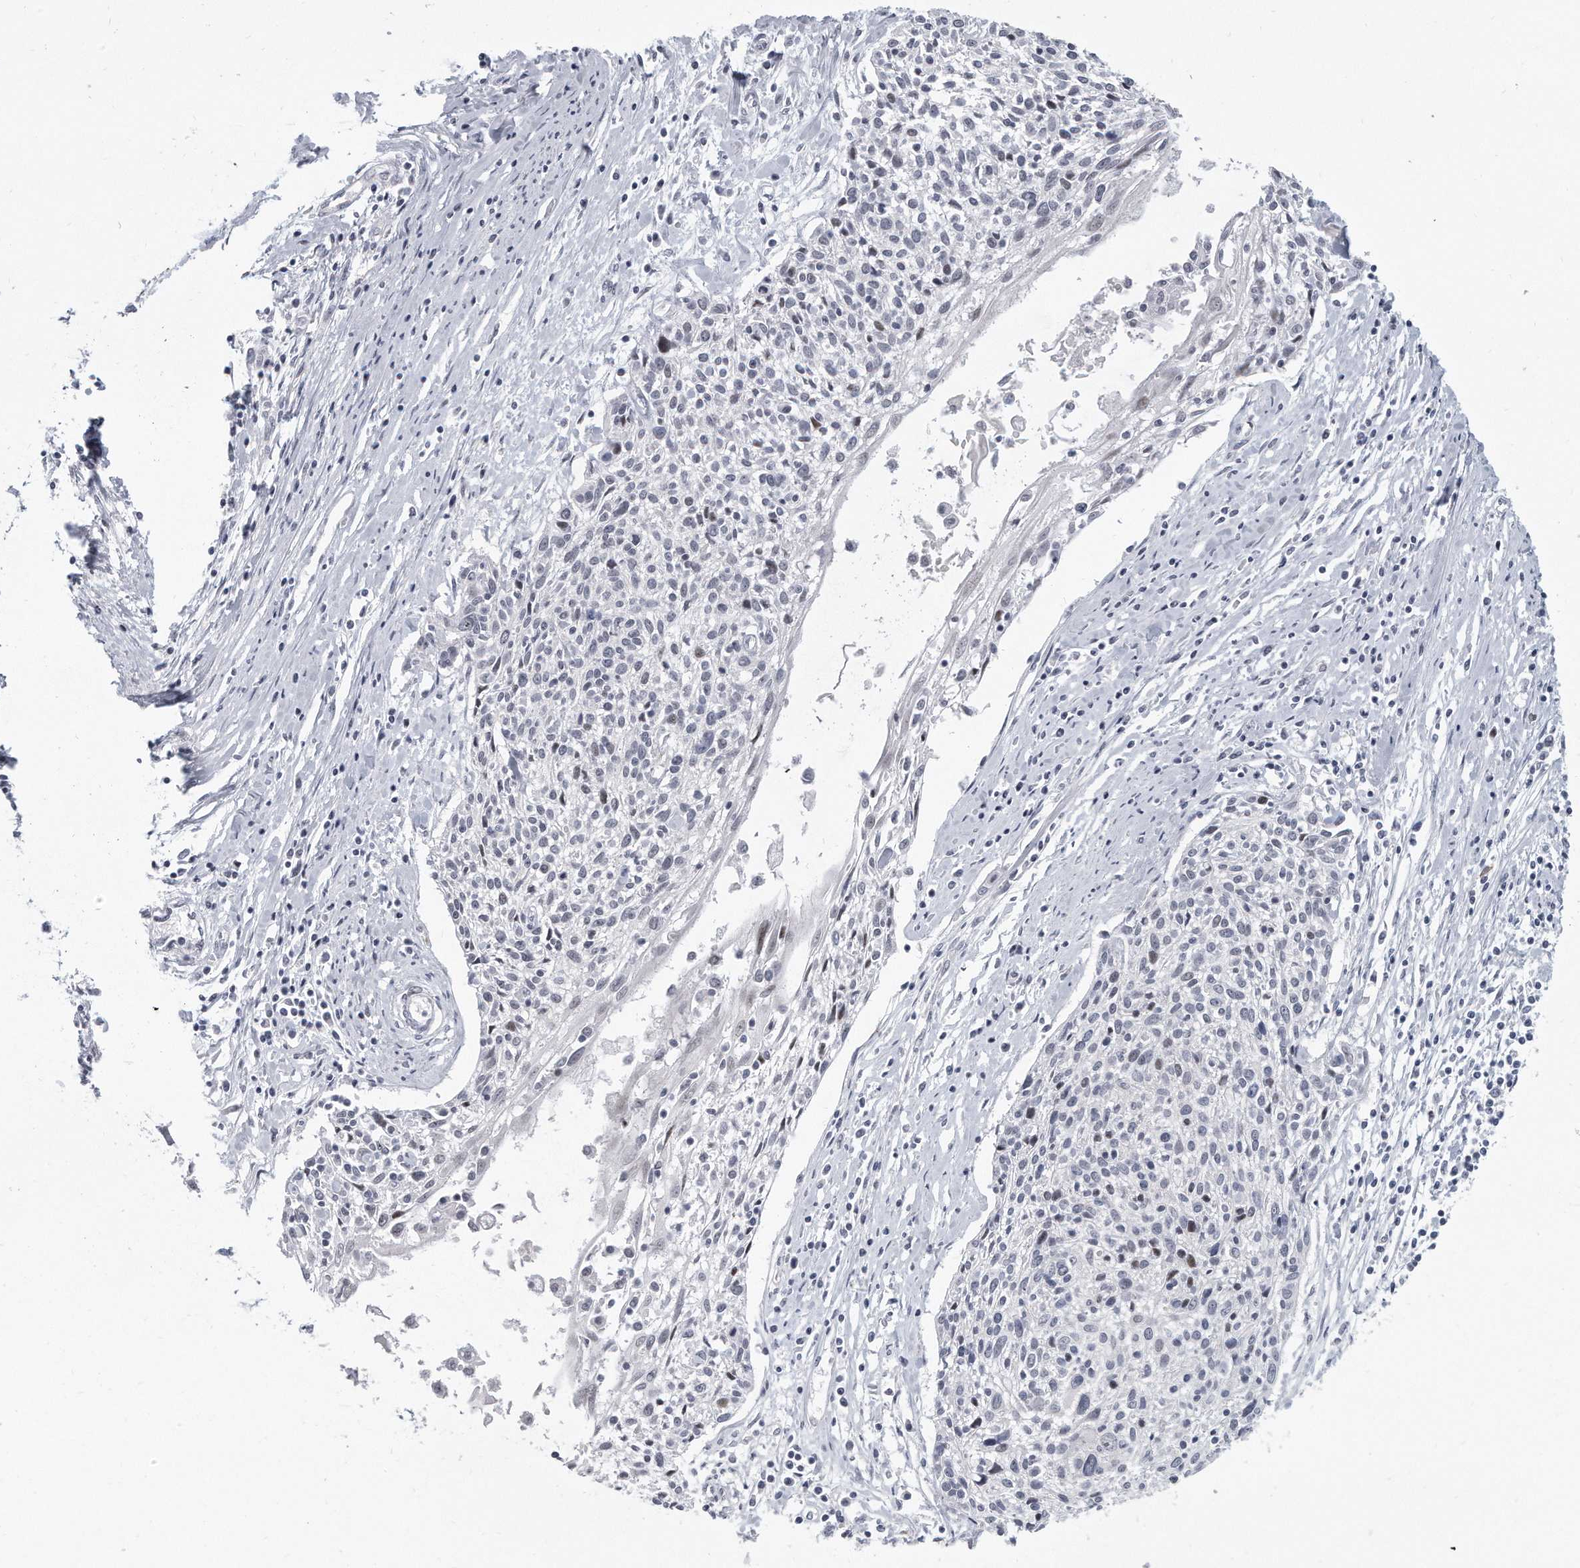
{"staining": {"intensity": "negative", "quantity": "none", "location": "none"}, "tissue": "cervical cancer", "cell_type": "Tumor cells", "image_type": "cancer", "snomed": [{"axis": "morphology", "description": "Squamous cell carcinoma, NOS"}, {"axis": "topography", "description": "Cervix"}], "caption": "Immunohistochemistry (IHC) of squamous cell carcinoma (cervical) shows no positivity in tumor cells. The staining was performed using DAB (3,3'-diaminobenzidine) to visualize the protein expression in brown, while the nuclei were stained in blue with hematoxylin (Magnification: 20x).", "gene": "TFCP2L1", "patient": {"sex": "female", "age": 51}}